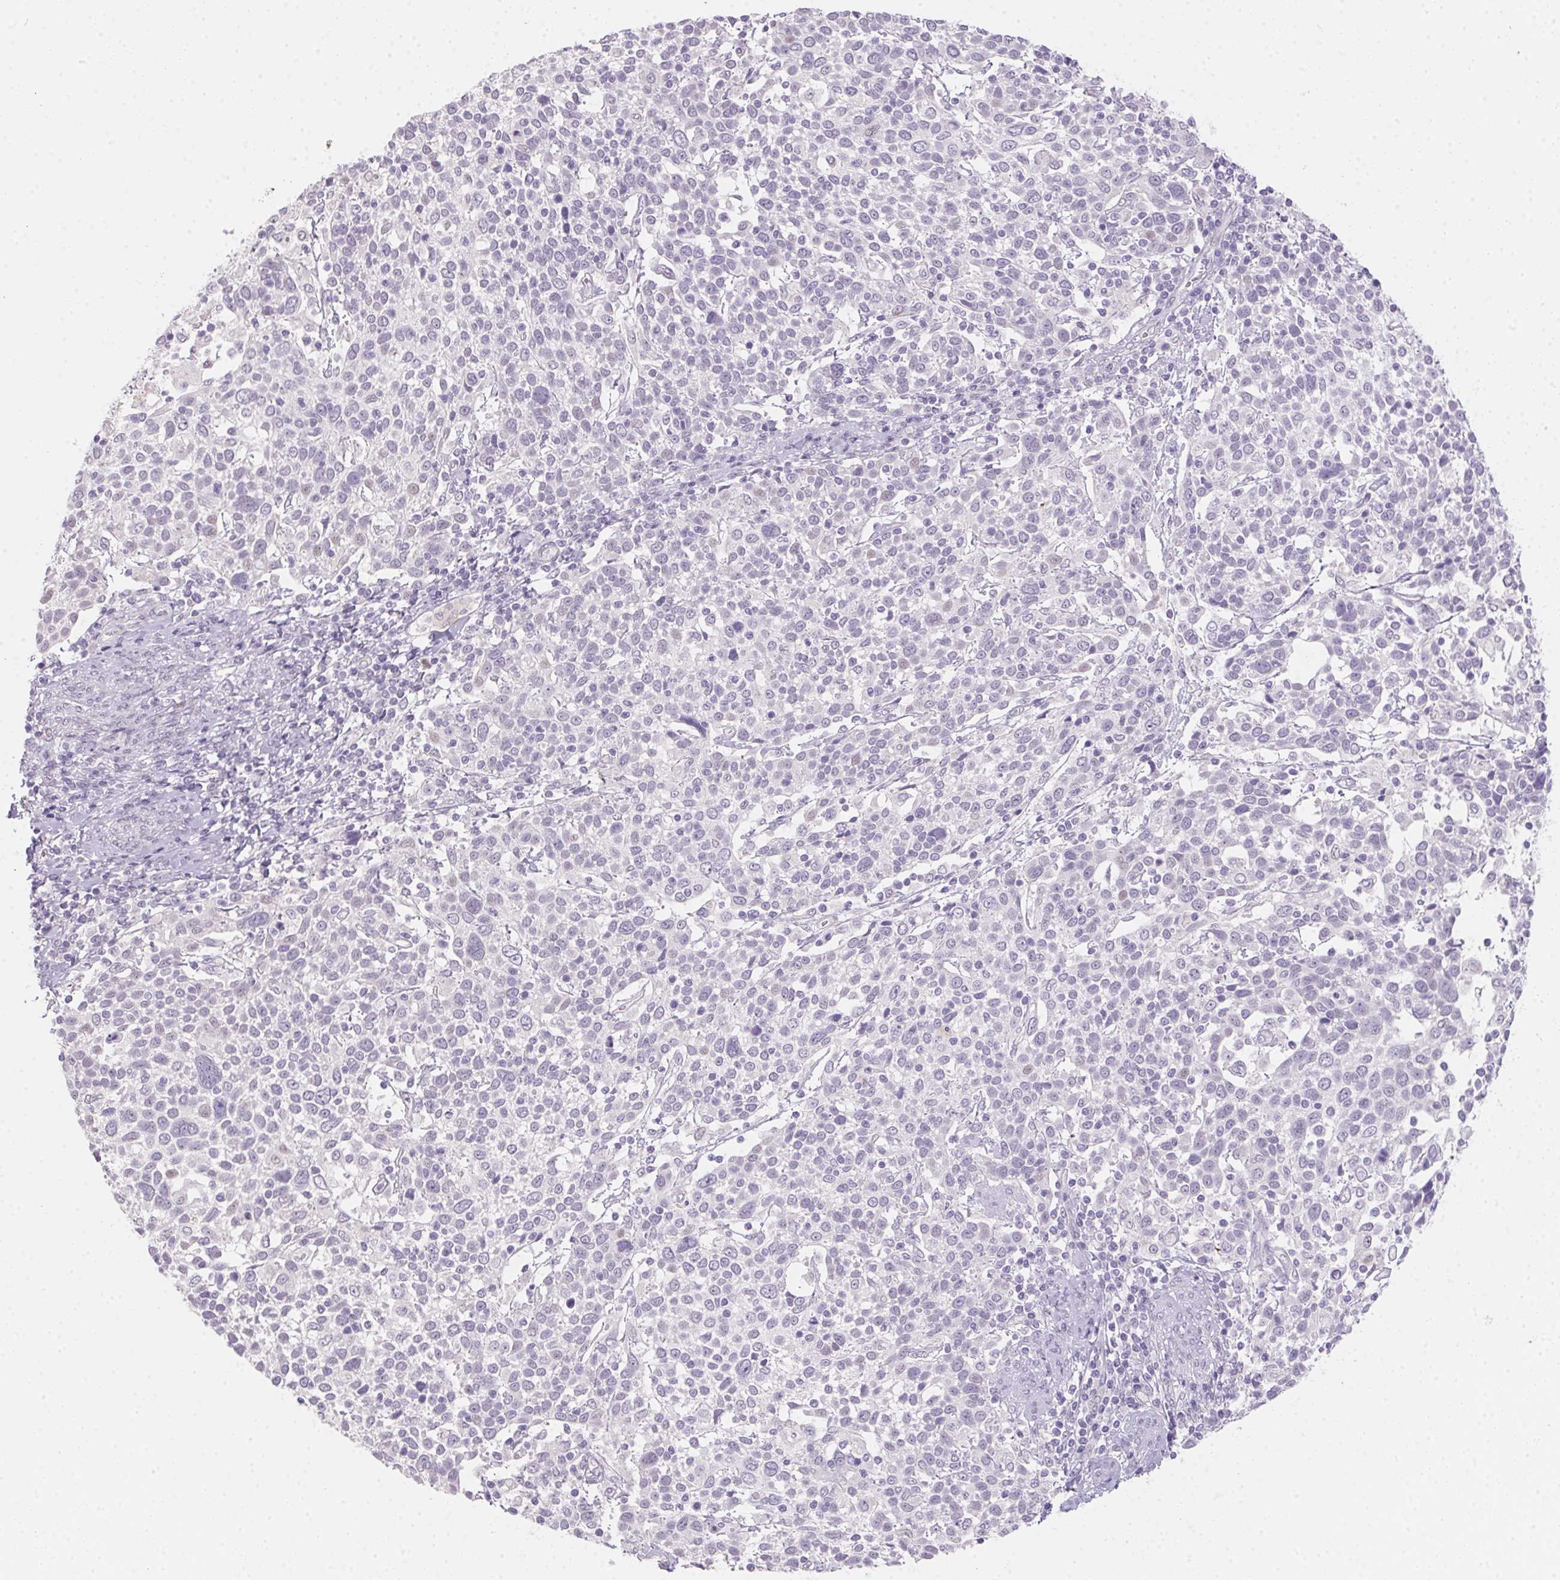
{"staining": {"intensity": "negative", "quantity": "none", "location": "none"}, "tissue": "cervical cancer", "cell_type": "Tumor cells", "image_type": "cancer", "snomed": [{"axis": "morphology", "description": "Squamous cell carcinoma, NOS"}, {"axis": "topography", "description": "Cervix"}], "caption": "Tumor cells show no significant protein expression in cervical cancer (squamous cell carcinoma).", "gene": "MORC1", "patient": {"sex": "female", "age": 61}}